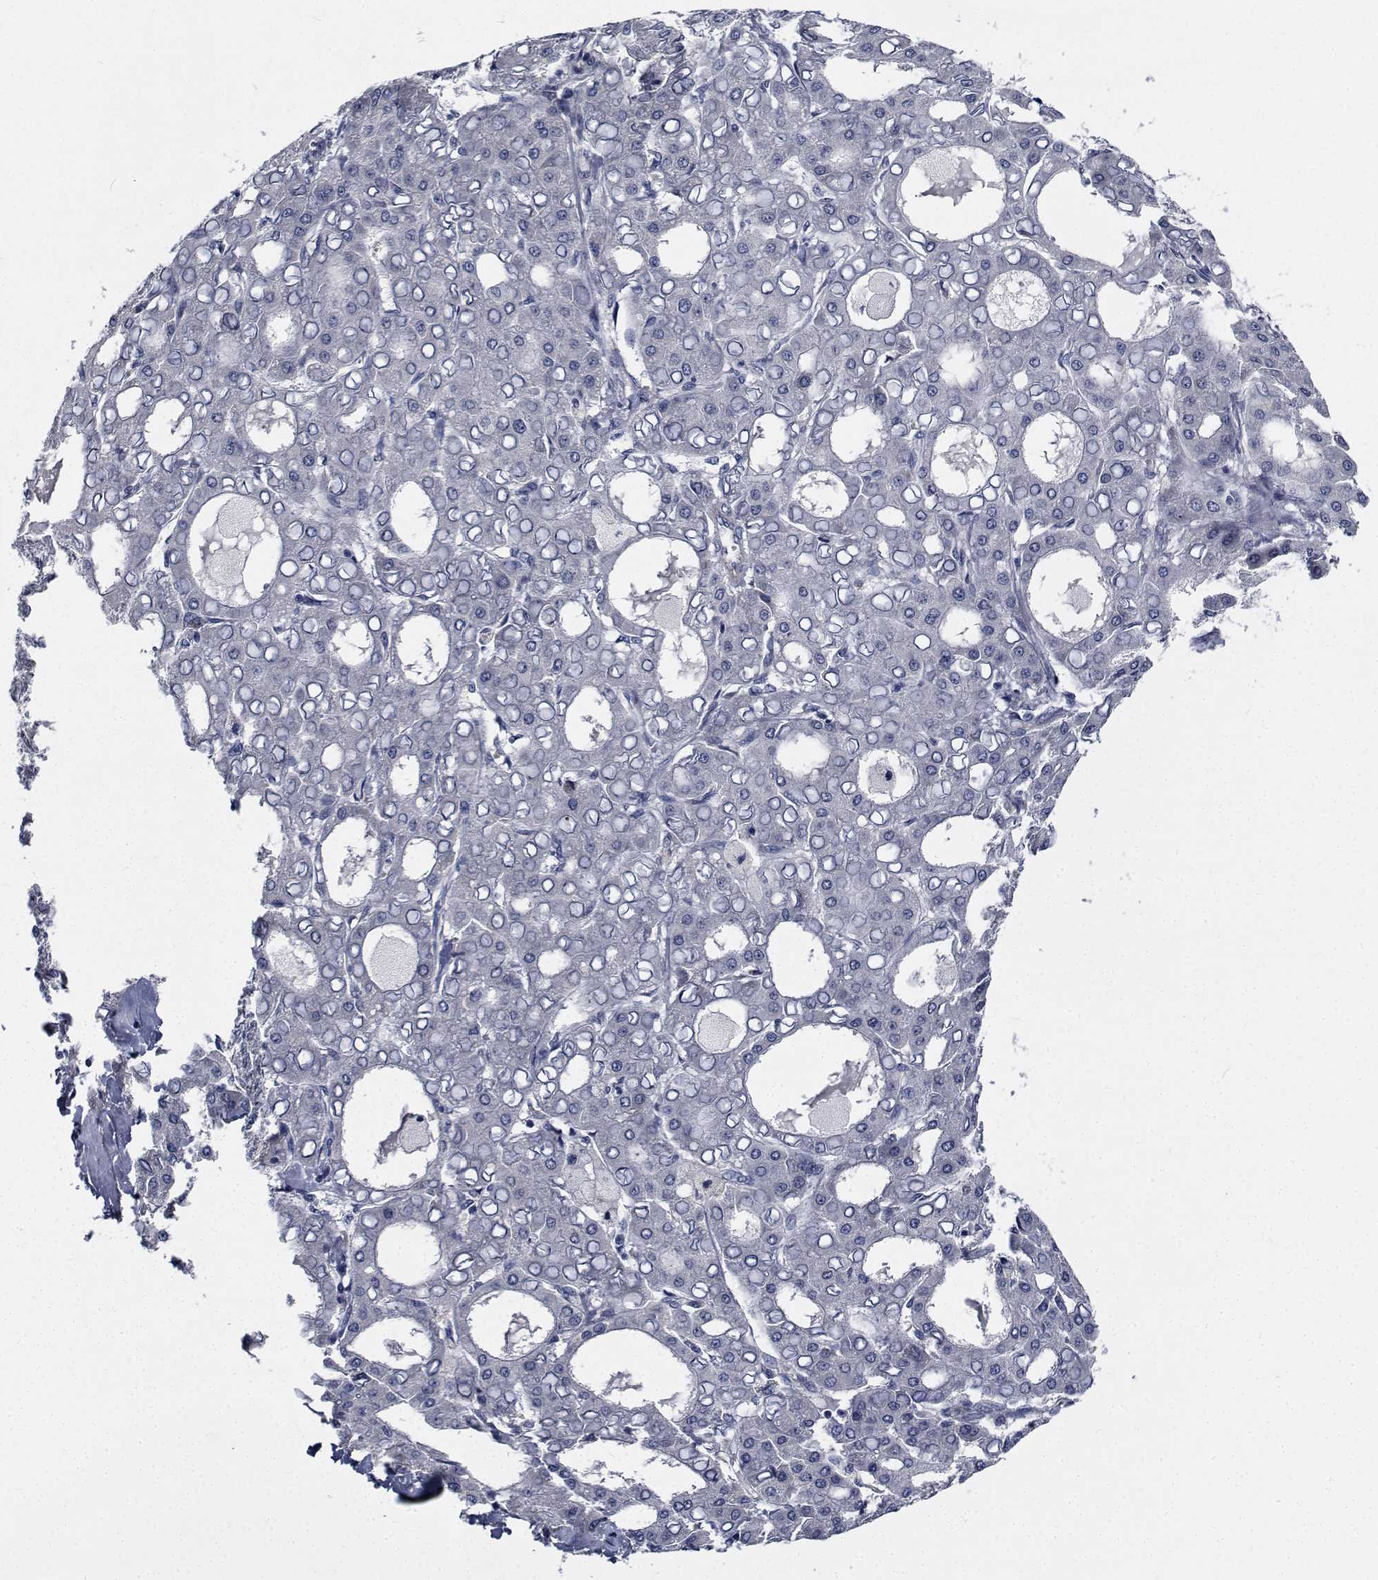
{"staining": {"intensity": "negative", "quantity": "none", "location": "none"}, "tissue": "liver cancer", "cell_type": "Tumor cells", "image_type": "cancer", "snomed": [{"axis": "morphology", "description": "Carcinoma, Hepatocellular, NOS"}, {"axis": "topography", "description": "Liver"}], "caption": "An immunohistochemistry (IHC) photomicrograph of liver hepatocellular carcinoma is shown. There is no staining in tumor cells of liver hepatocellular carcinoma.", "gene": "TTBK1", "patient": {"sex": "male", "age": 65}}